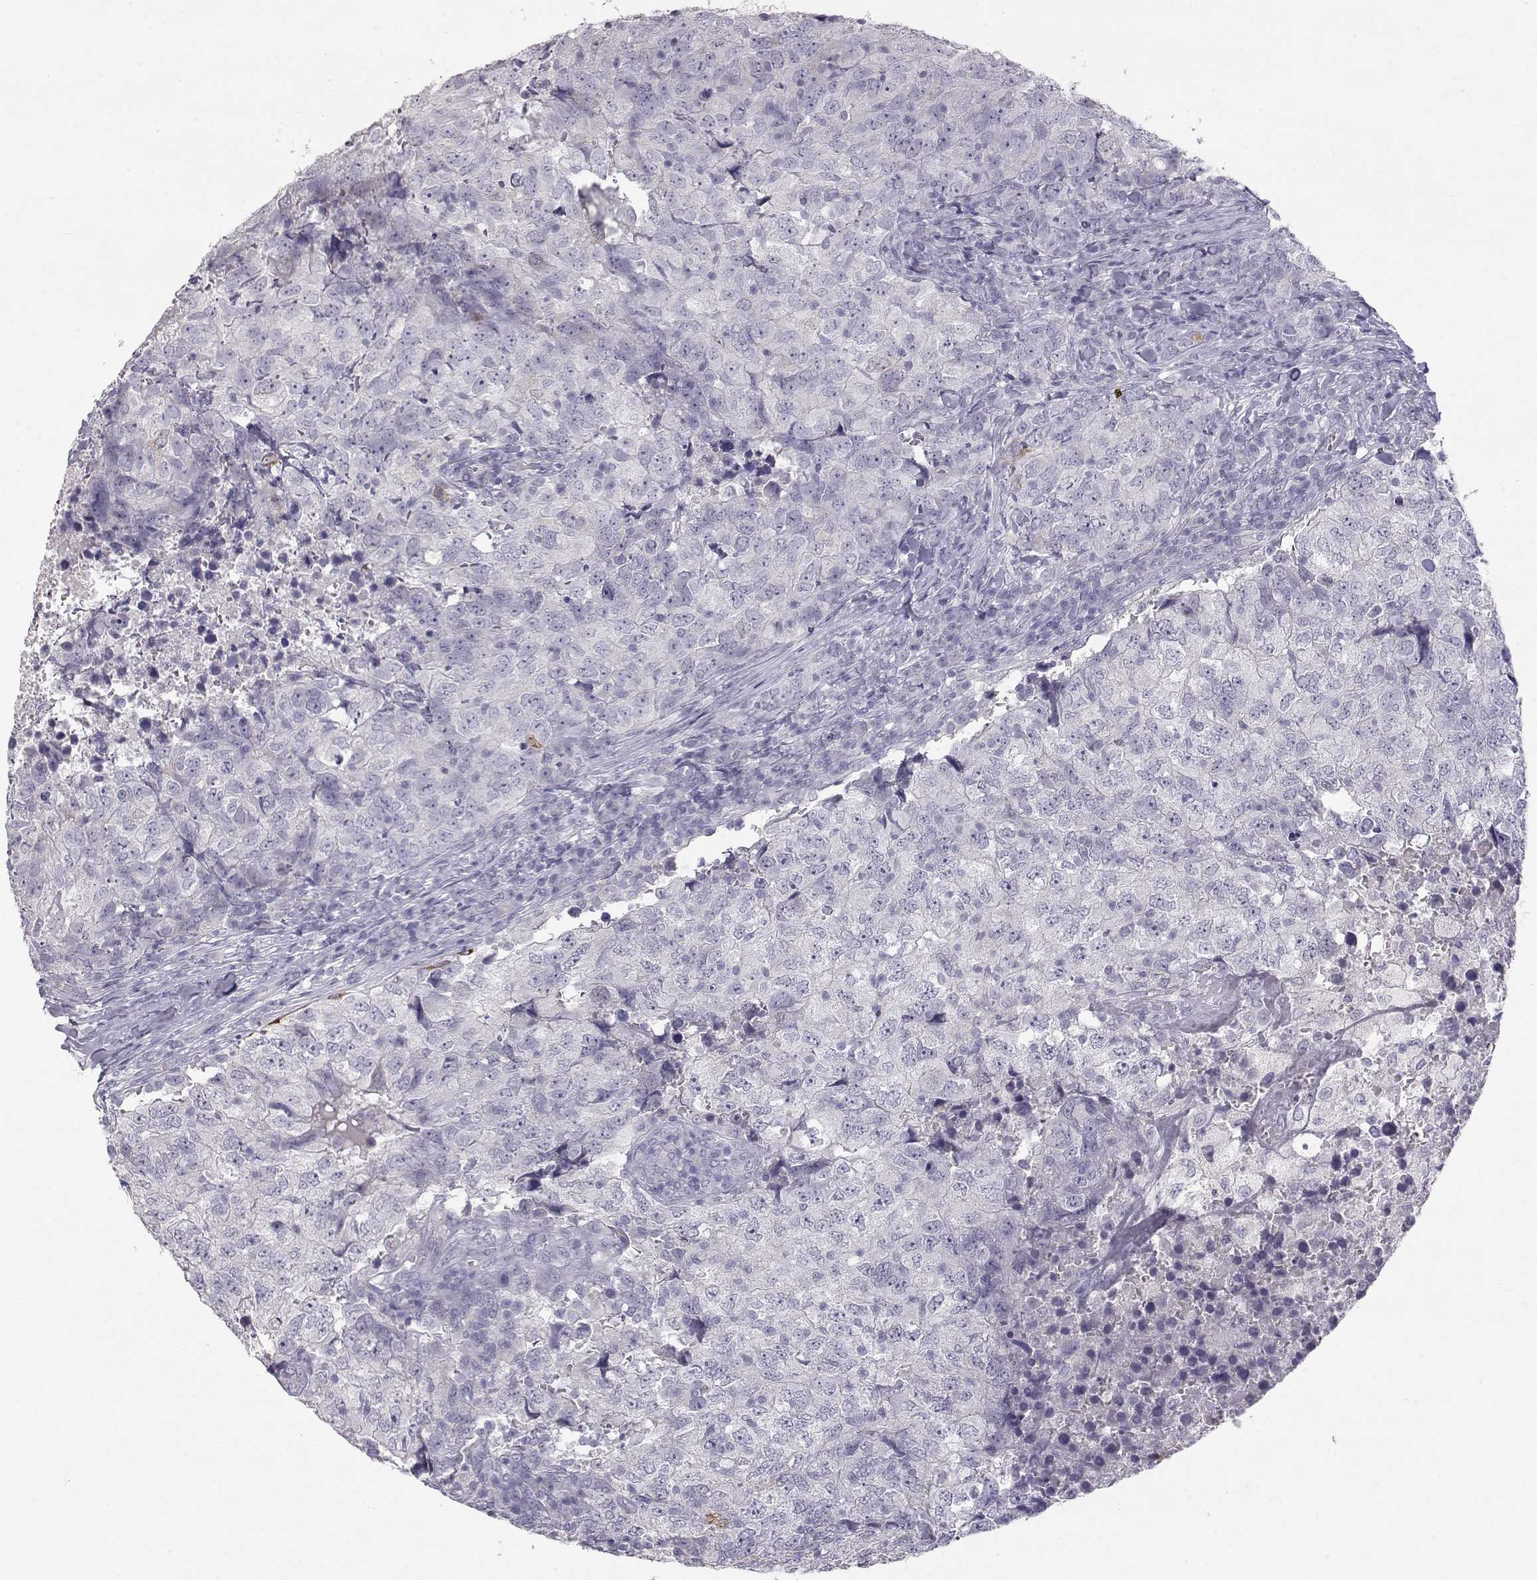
{"staining": {"intensity": "negative", "quantity": "none", "location": "none"}, "tissue": "breast cancer", "cell_type": "Tumor cells", "image_type": "cancer", "snomed": [{"axis": "morphology", "description": "Duct carcinoma"}, {"axis": "topography", "description": "Breast"}], "caption": "This is an IHC histopathology image of human intraductal carcinoma (breast). There is no staining in tumor cells.", "gene": "LAMB3", "patient": {"sex": "female", "age": 30}}